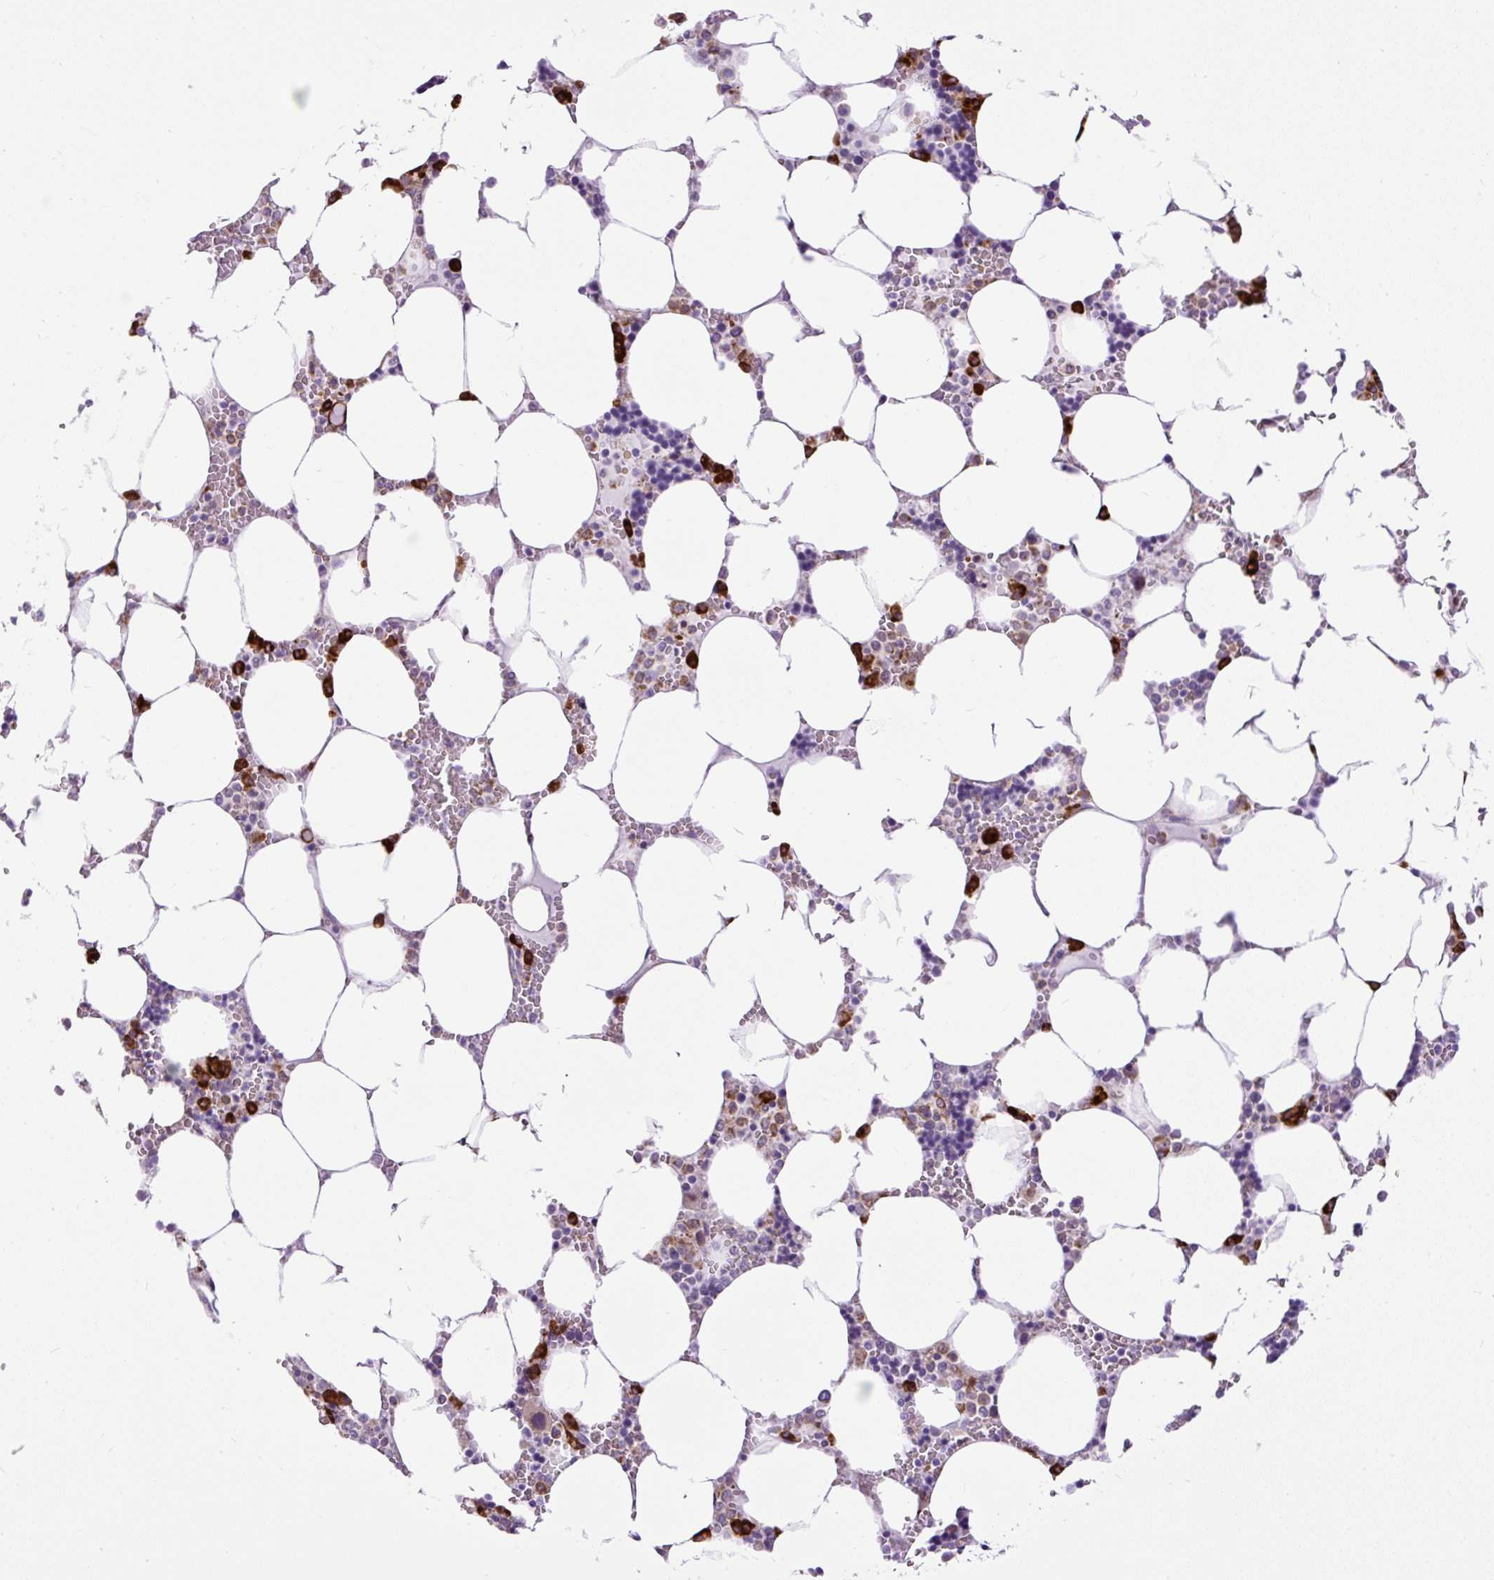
{"staining": {"intensity": "strong", "quantity": "<25%", "location": "cytoplasmic/membranous"}, "tissue": "bone marrow", "cell_type": "Hematopoietic cells", "image_type": "normal", "snomed": [{"axis": "morphology", "description": "Normal tissue, NOS"}, {"axis": "topography", "description": "Bone marrow"}], "caption": "High-magnification brightfield microscopy of unremarkable bone marrow stained with DAB (3,3'-diaminobenzidine) (brown) and counterstained with hematoxylin (blue). hematopoietic cells exhibit strong cytoplasmic/membranous staining is seen in about<25% of cells.", "gene": "DDOST", "patient": {"sex": "male", "age": 64}}